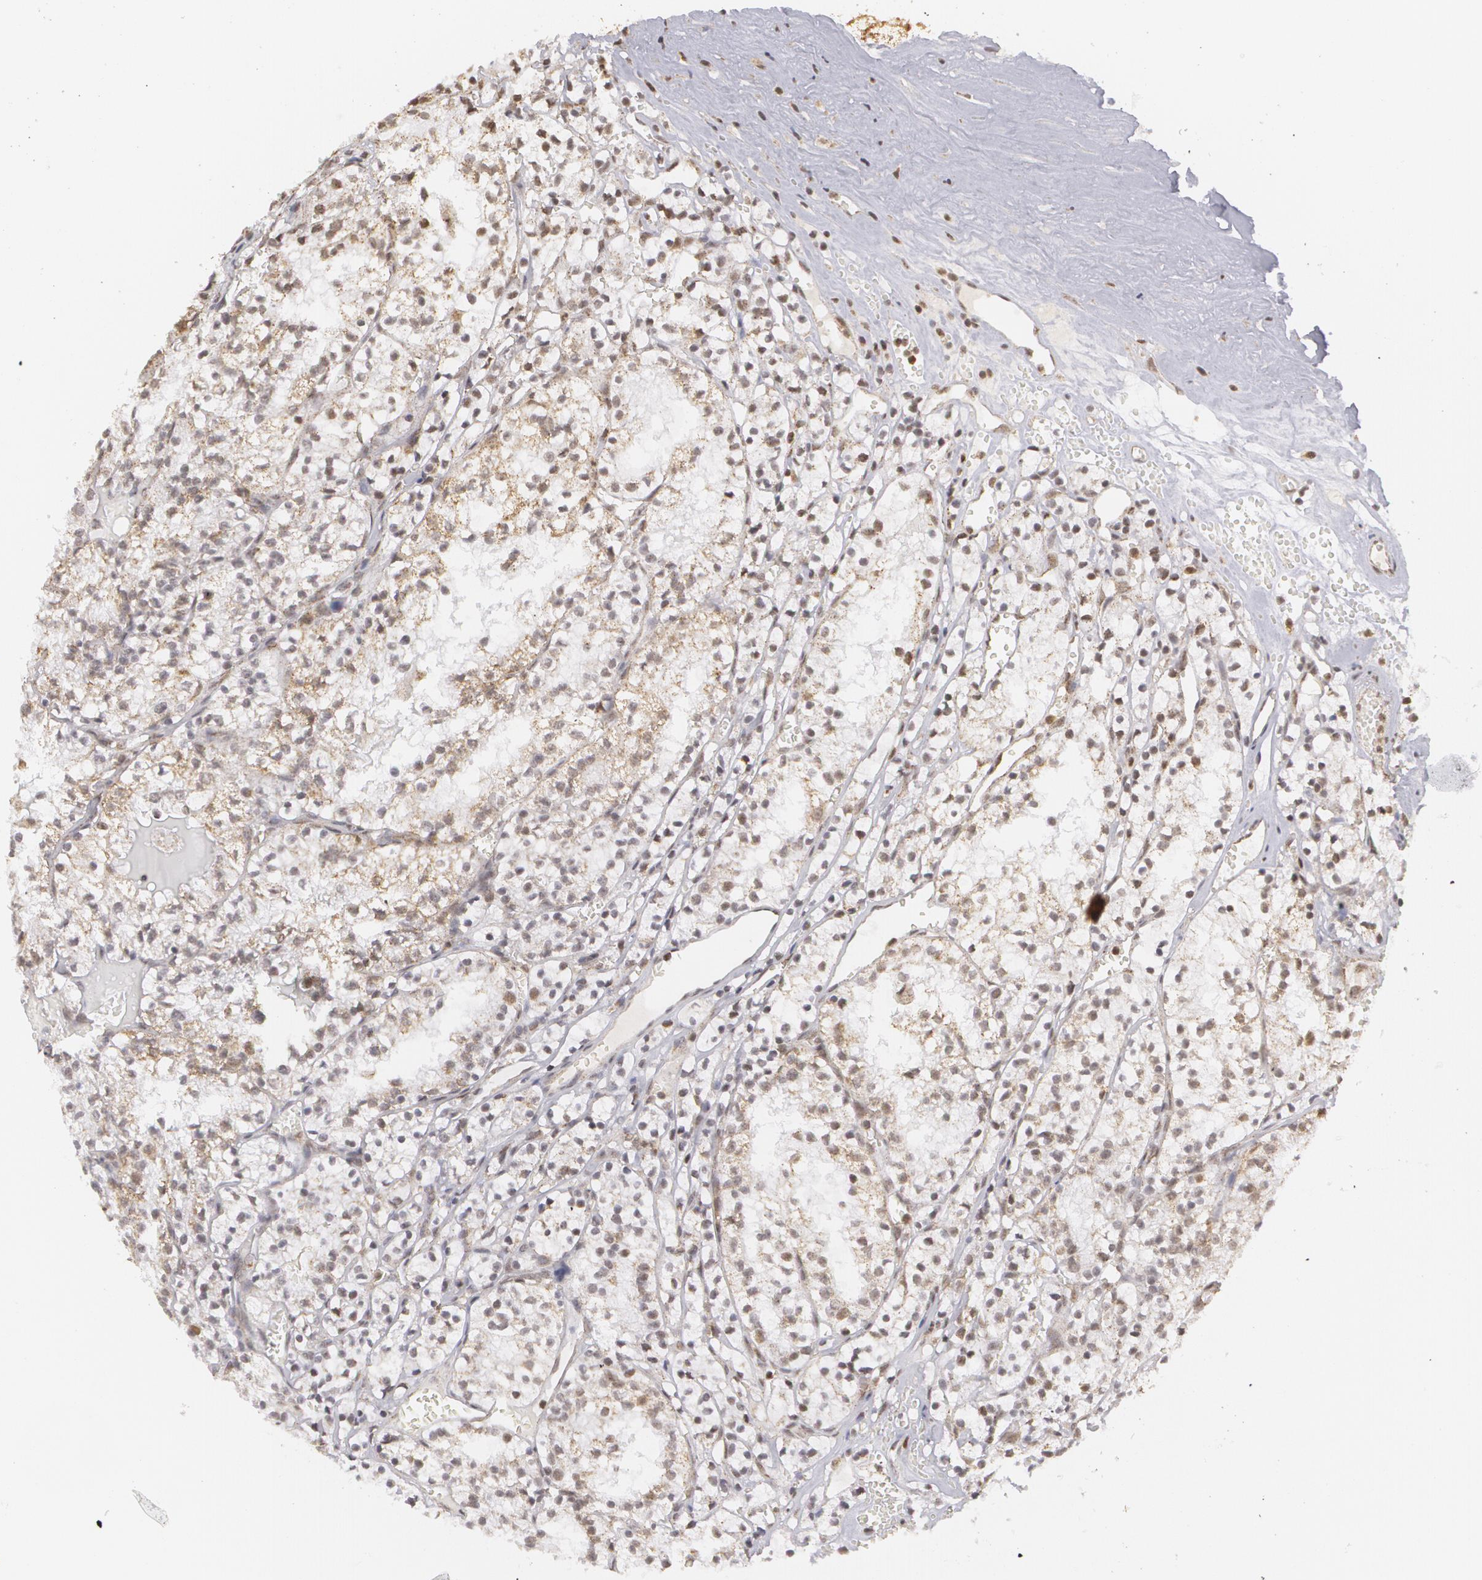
{"staining": {"intensity": "weak", "quantity": "<25%", "location": "nuclear"}, "tissue": "renal cancer", "cell_type": "Tumor cells", "image_type": "cancer", "snomed": [{"axis": "morphology", "description": "Adenocarcinoma, NOS"}, {"axis": "topography", "description": "Kidney"}], "caption": "Immunohistochemistry micrograph of renal adenocarcinoma stained for a protein (brown), which displays no positivity in tumor cells.", "gene": "MXD1", "patient": {"sex": "male", "age": 61}}